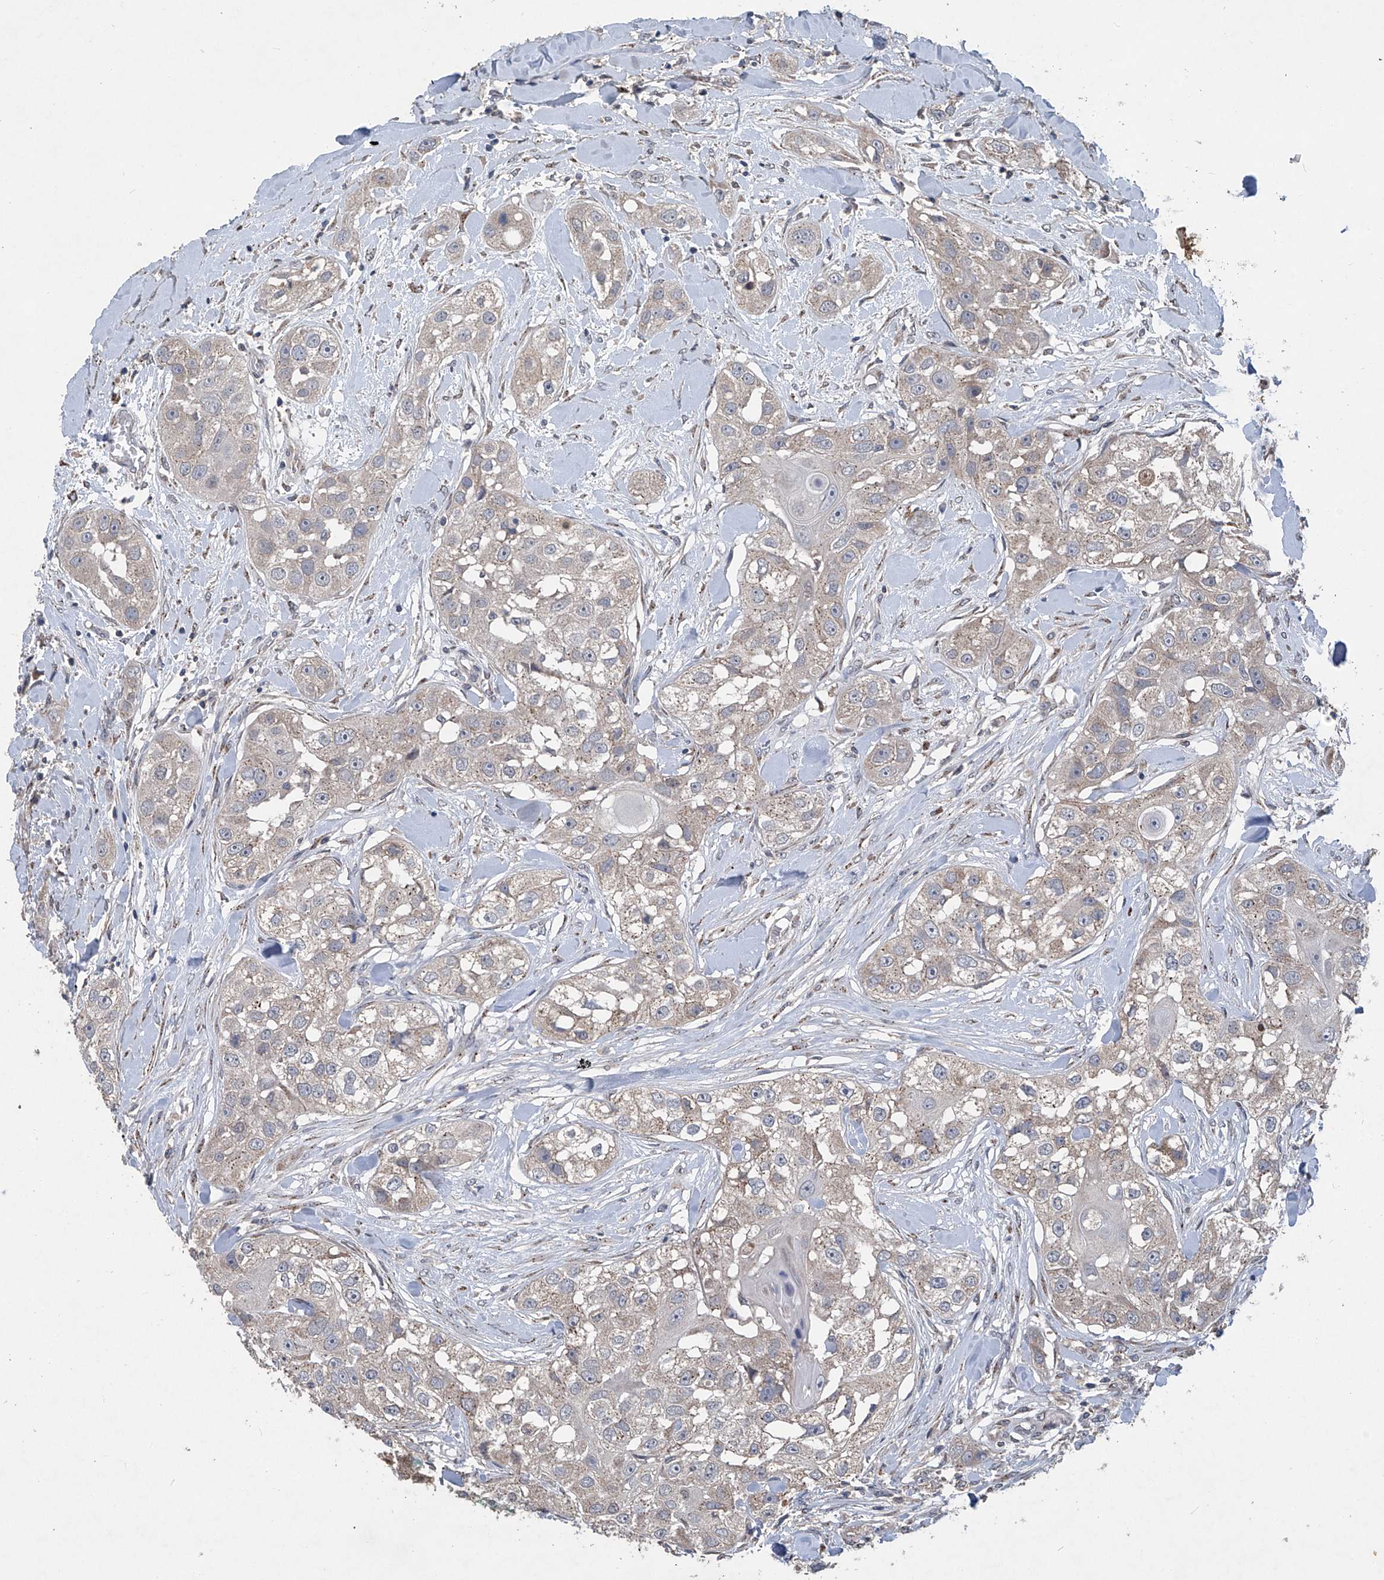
{"staining": {"intensity": "weak", "quantity": "25%-75%", "location": "cytoplasmic/membranous"}, "tissue": "head and neck cancer", "cell_type": "Tumor cells", "image_type": "cancer", "snomed": [{"axis": "morphology", "description": "Normal tissue, NOS"}, {"axis": "morphology", "description": "Squamous cell carcinoma, NOS"}, {"axis": "topography", "description": "Skeletal muscle"}, {"axis": "topography", "description": "Head-Neck"}], "caption": "The micrograph displays a brown stain indicating the presence of a protein in the cytoplasmic/membranous of tumor cells in squamous cell carcinoma (head and neck). The staining was performed using DAB (3,3'-diaminobenzidine), with brown indicating positive protein expression. Nuclei are stained blue with hematoxylin.", "gene": "PCSK5", "patient": {"sex": "male", "age": 51}}